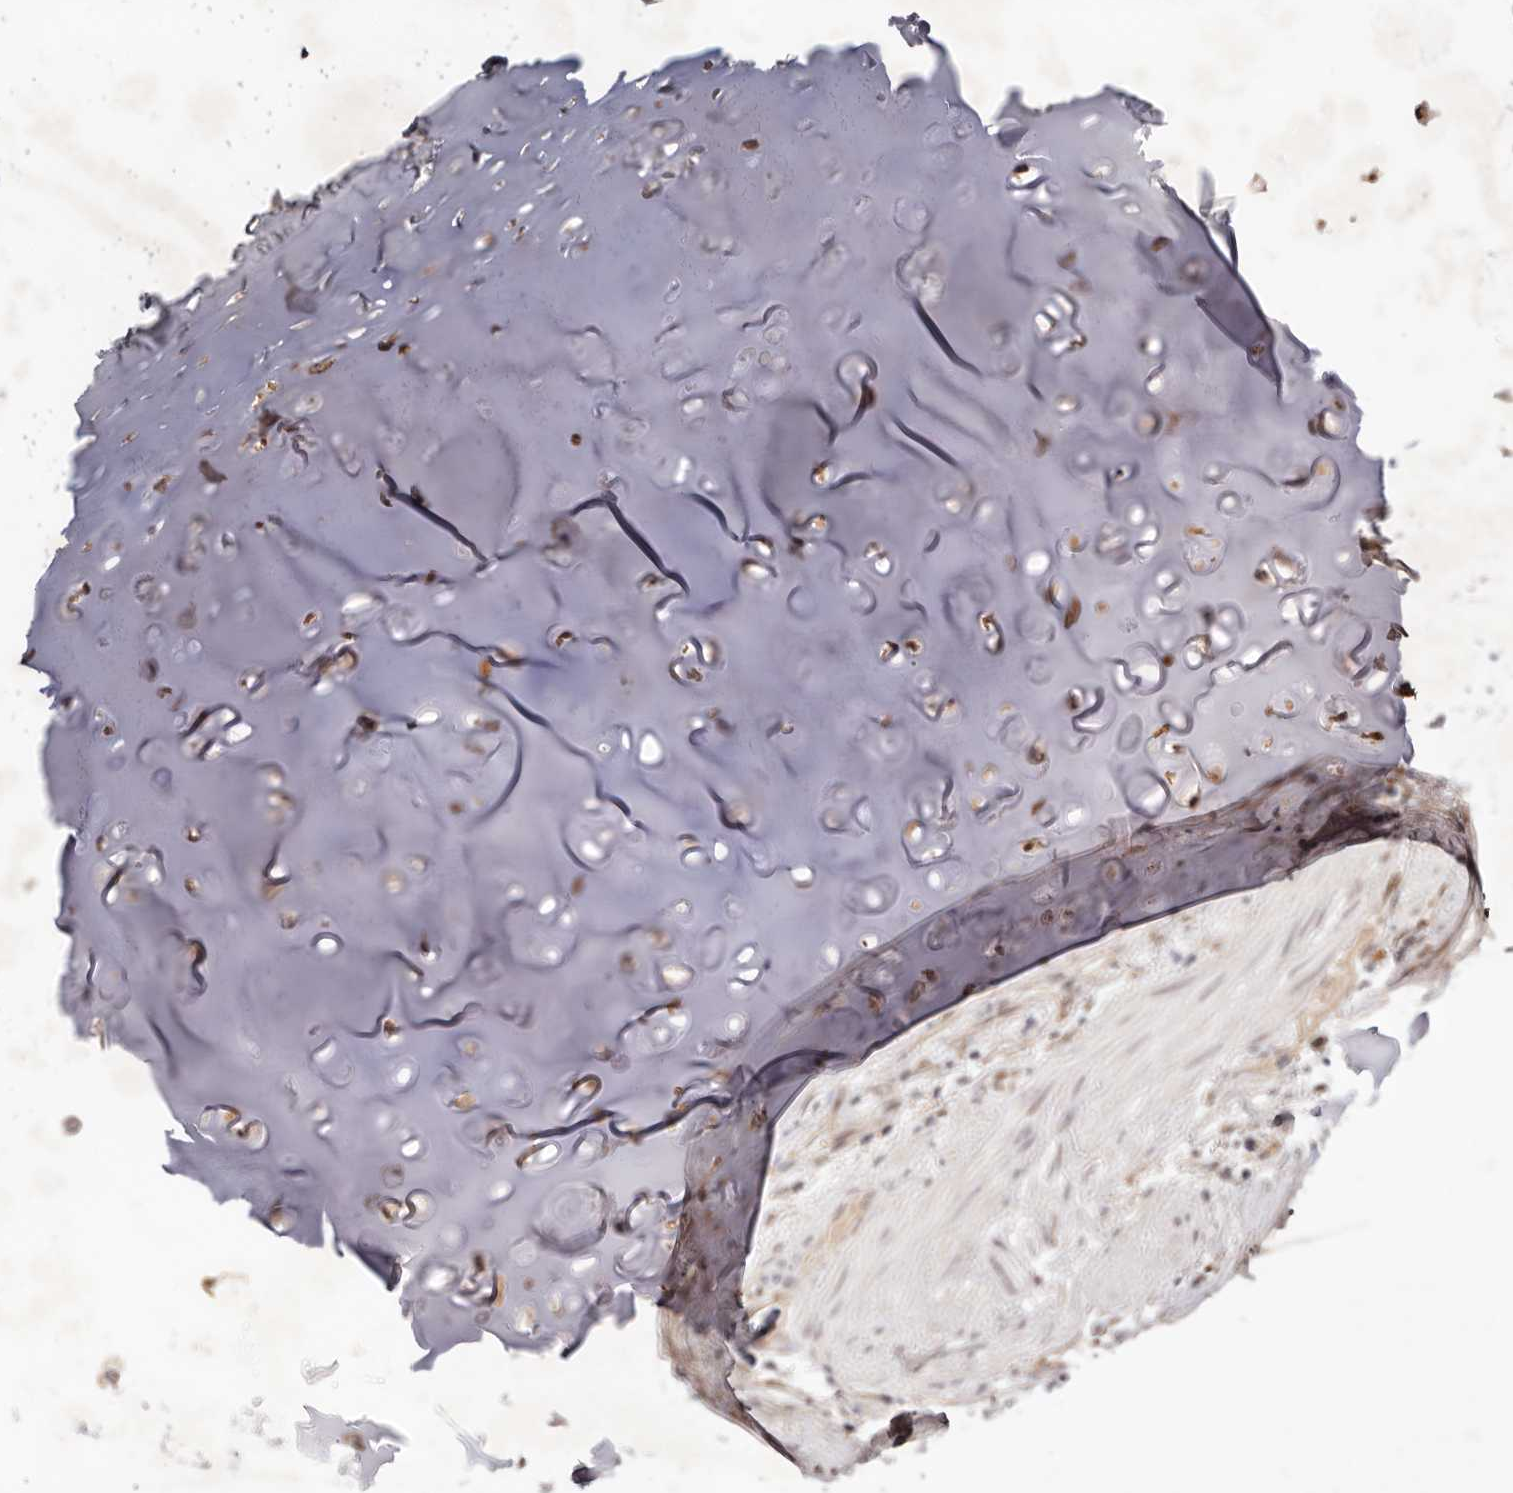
{"staining": {"intensity": "weak", "quantity": ">75%", "location": "cytoplasmic/membranous"}, "tissue": "adipose tissue", "cell_type": "Adipocytes", "image_type": "normal", "snomed": [{"axis": "morphology", "description": "Normal tissue, NOS"}, {"axis": "morphology", "description": "Basal cell carcinoma"}, {"axis": "topography", "description": "Cartilage tissue"}, {"axis": "topography", "description": "Nasopharynx"}, {"axis": "topography", "description": "Oral tissue"}], "caption": "Immunohistochemical staining of normal adipose tissue shows weak cytoplasmic/membranous protein expression in approximately >75% of adipocytes. (DAB (3,3'-diaminobenzidine) = brown stain, brightfield microscopy at high magnification).", "gene": "WRN", "patient": {"sex": "female", "age": 77}}